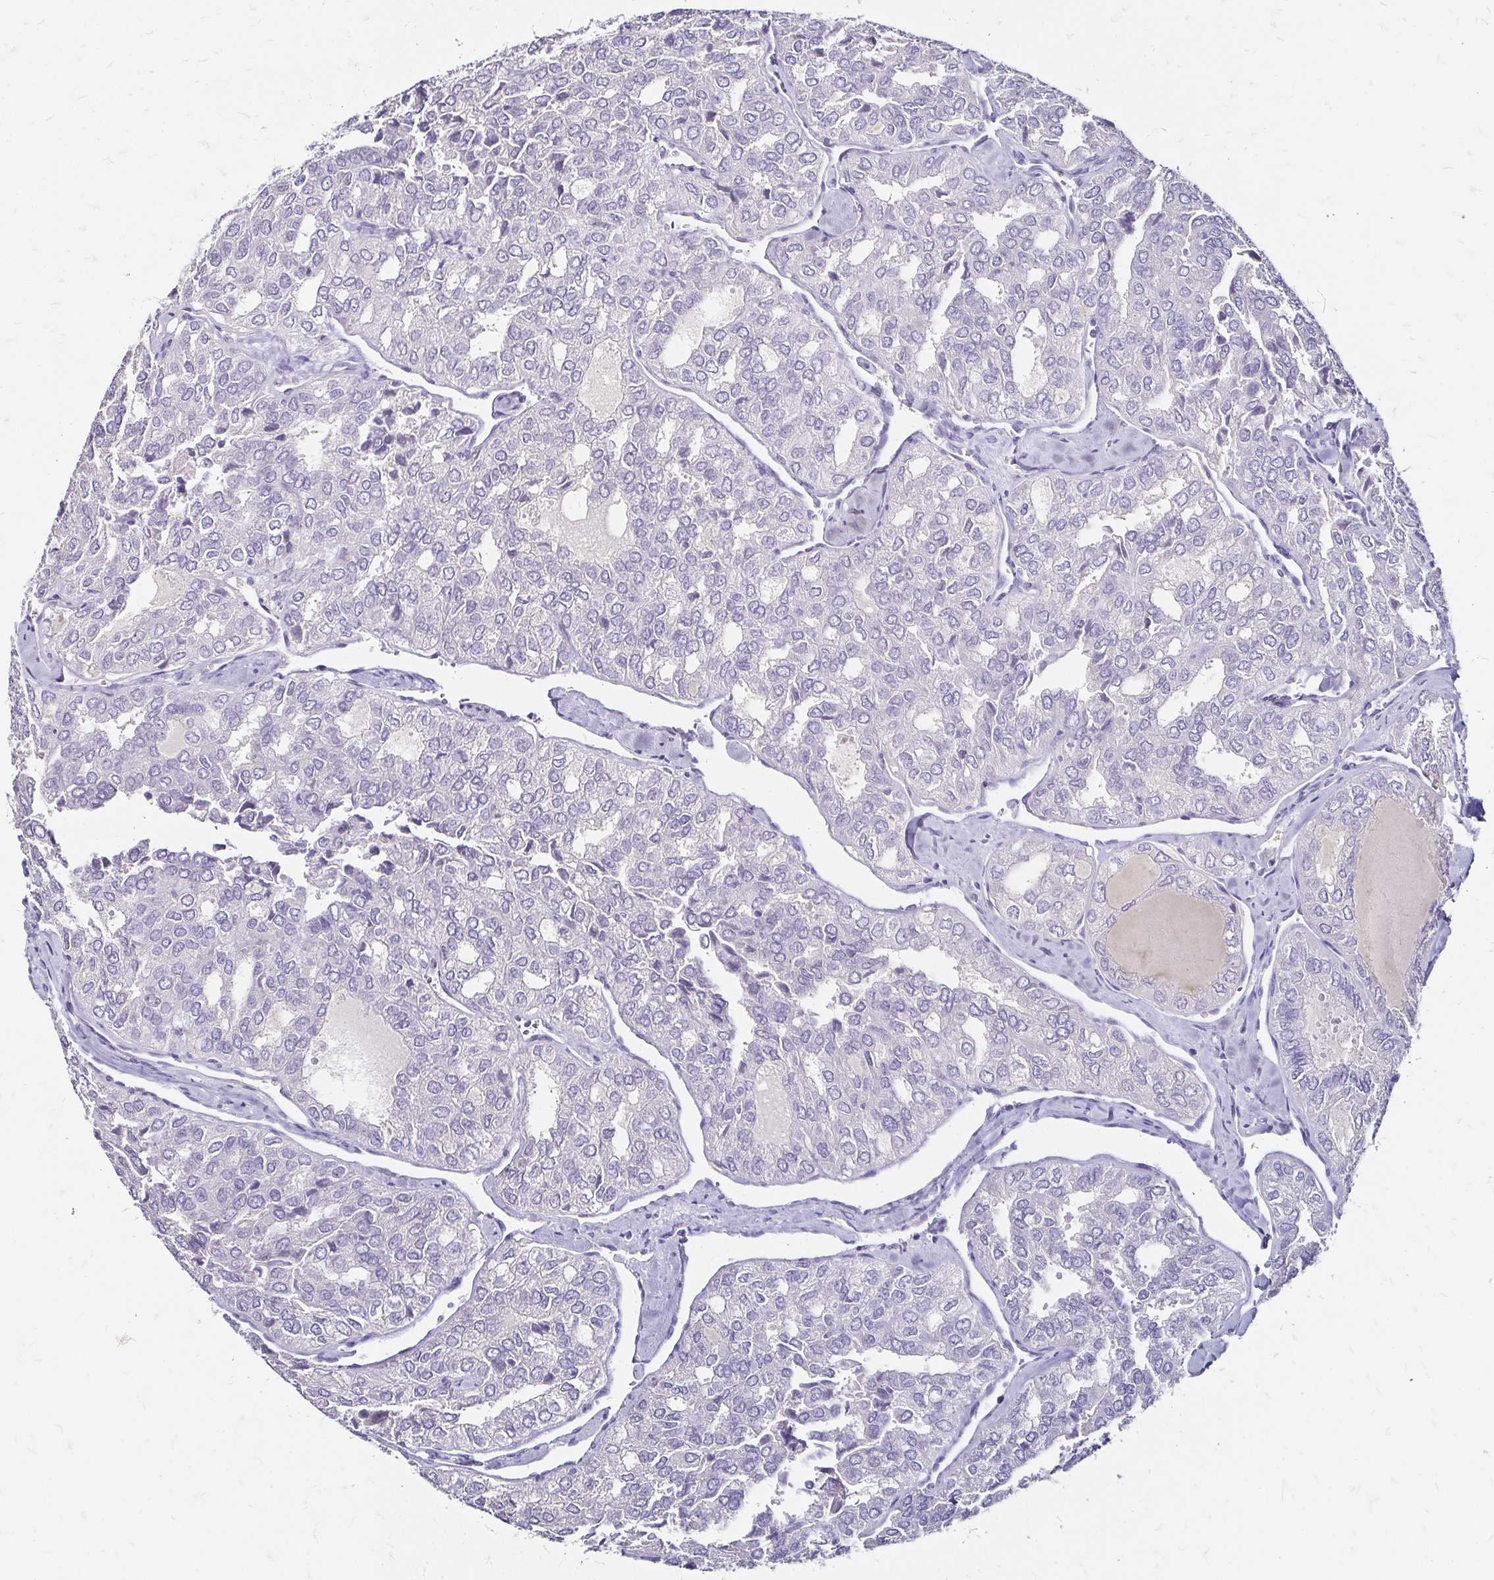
{"staining": {"intensity": "negative", "quantity": "none", "location": "none"}, "tissue": "thyroid cancer", "cell_type": "Tumor cells", "image_type": "cancer", "snomed": [{"axis": "morphology", "description": "Follicular adenoma carcinoma, NOS"}, {"axis": "topography", "description": "Thyroid gland"}], "caption": "The micrograph demonstrates no significant staining in tumor cells of thyroid cancer (follicular adenoma carcinoma). (Brightfield microscopy of DAB immunohistochemistry at high magnification).", "gene": "SCG3", "patient": {"sex": "male", "age": 75}}